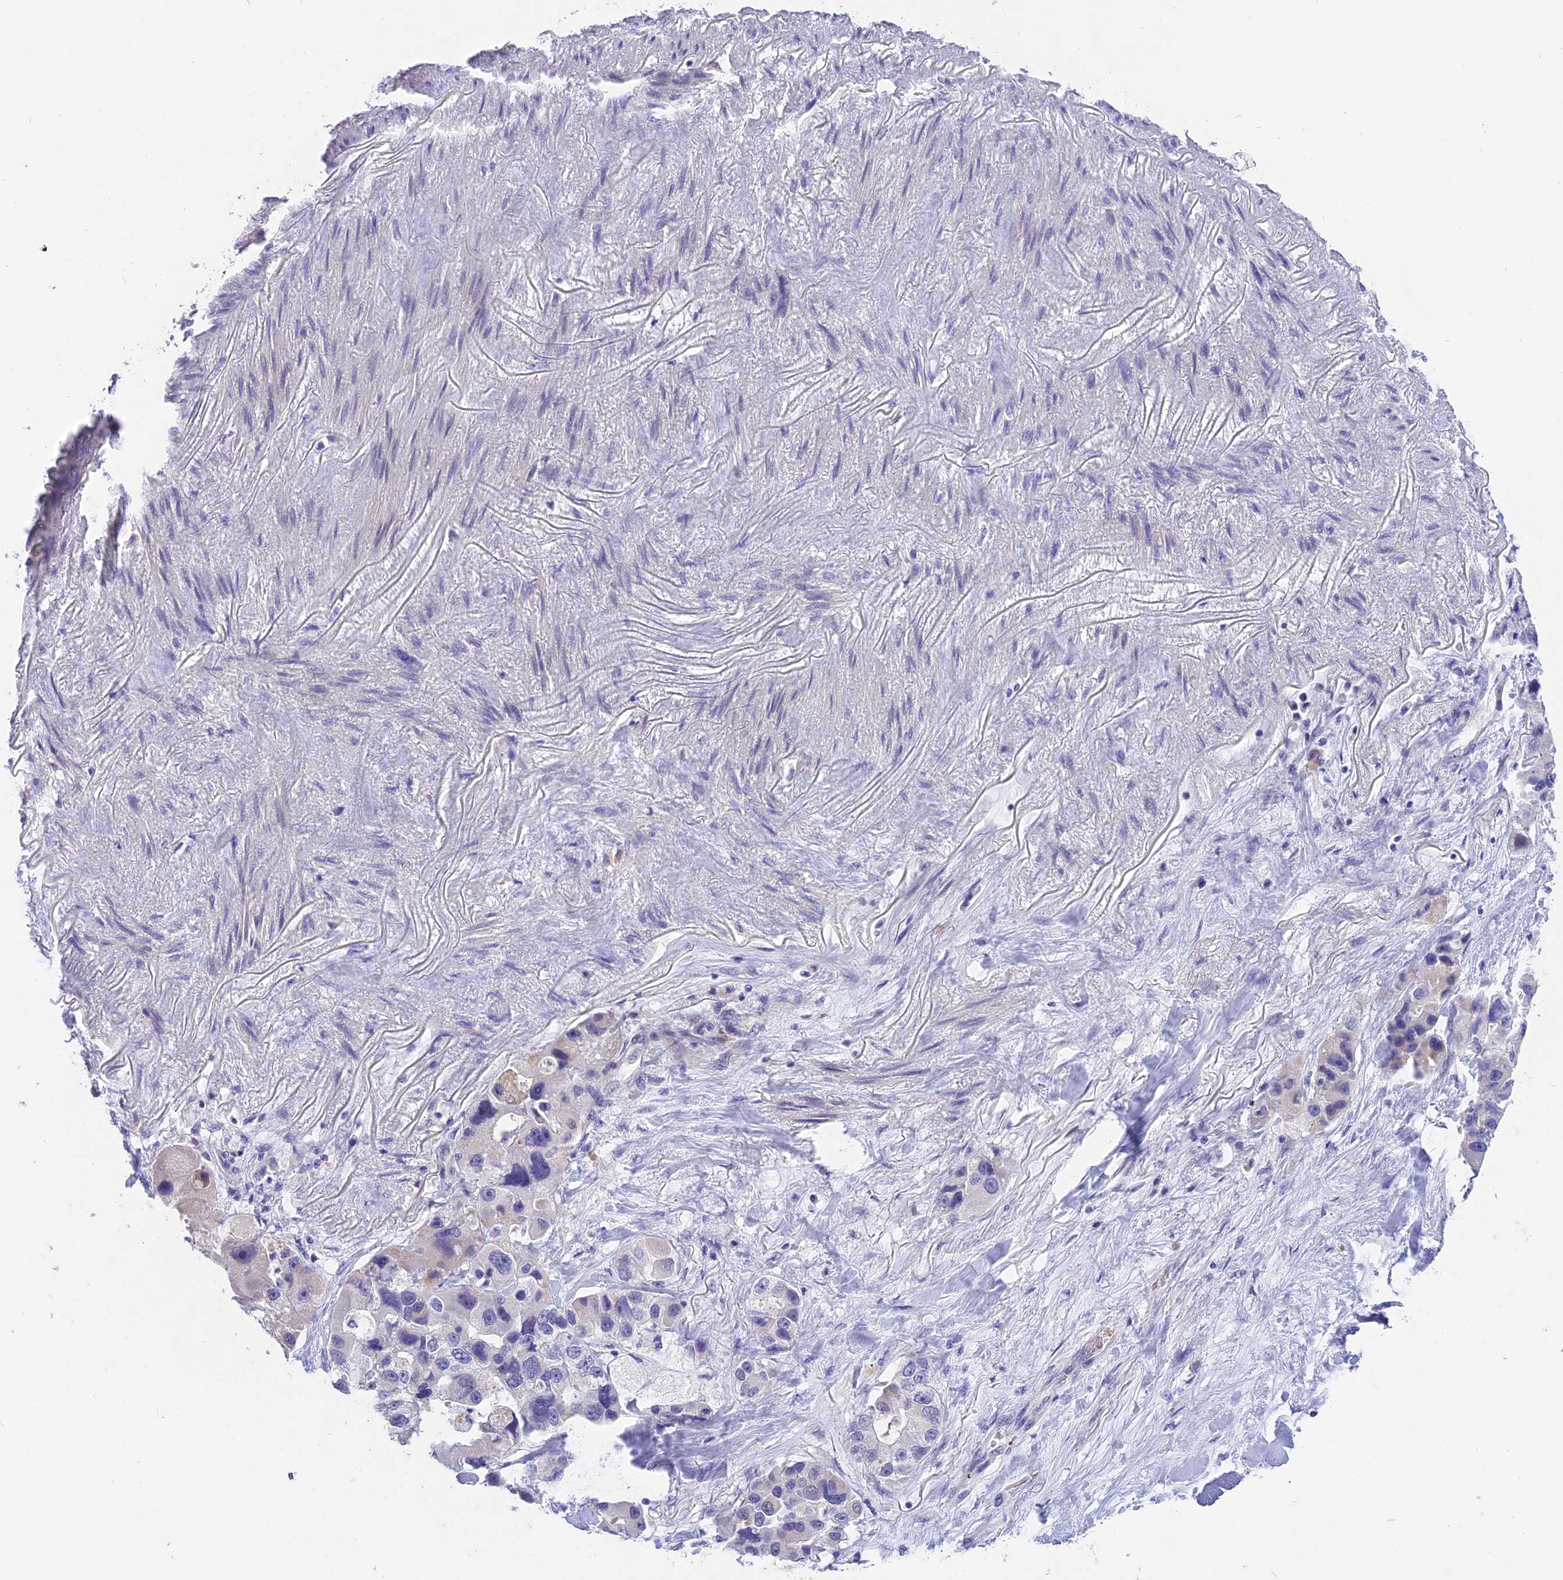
{"staining": {"intensity": "negative", "quantity": "none", "location": "none"}, "tissue": "lung cancer", "cell_type": "Tumor cells", "image_type": "cancer", "snomed": [{"axis": "morphology", "description": "Adenocarcinoma, NOS"}, {"axis": "topography", "description": "Lung"}], "caption": "Tumor cells show no significant protein positivity in lung cancer (adenocarcinoma).", "gene": "TNNC2", "patient": {"sex": "female", "age": 54}}